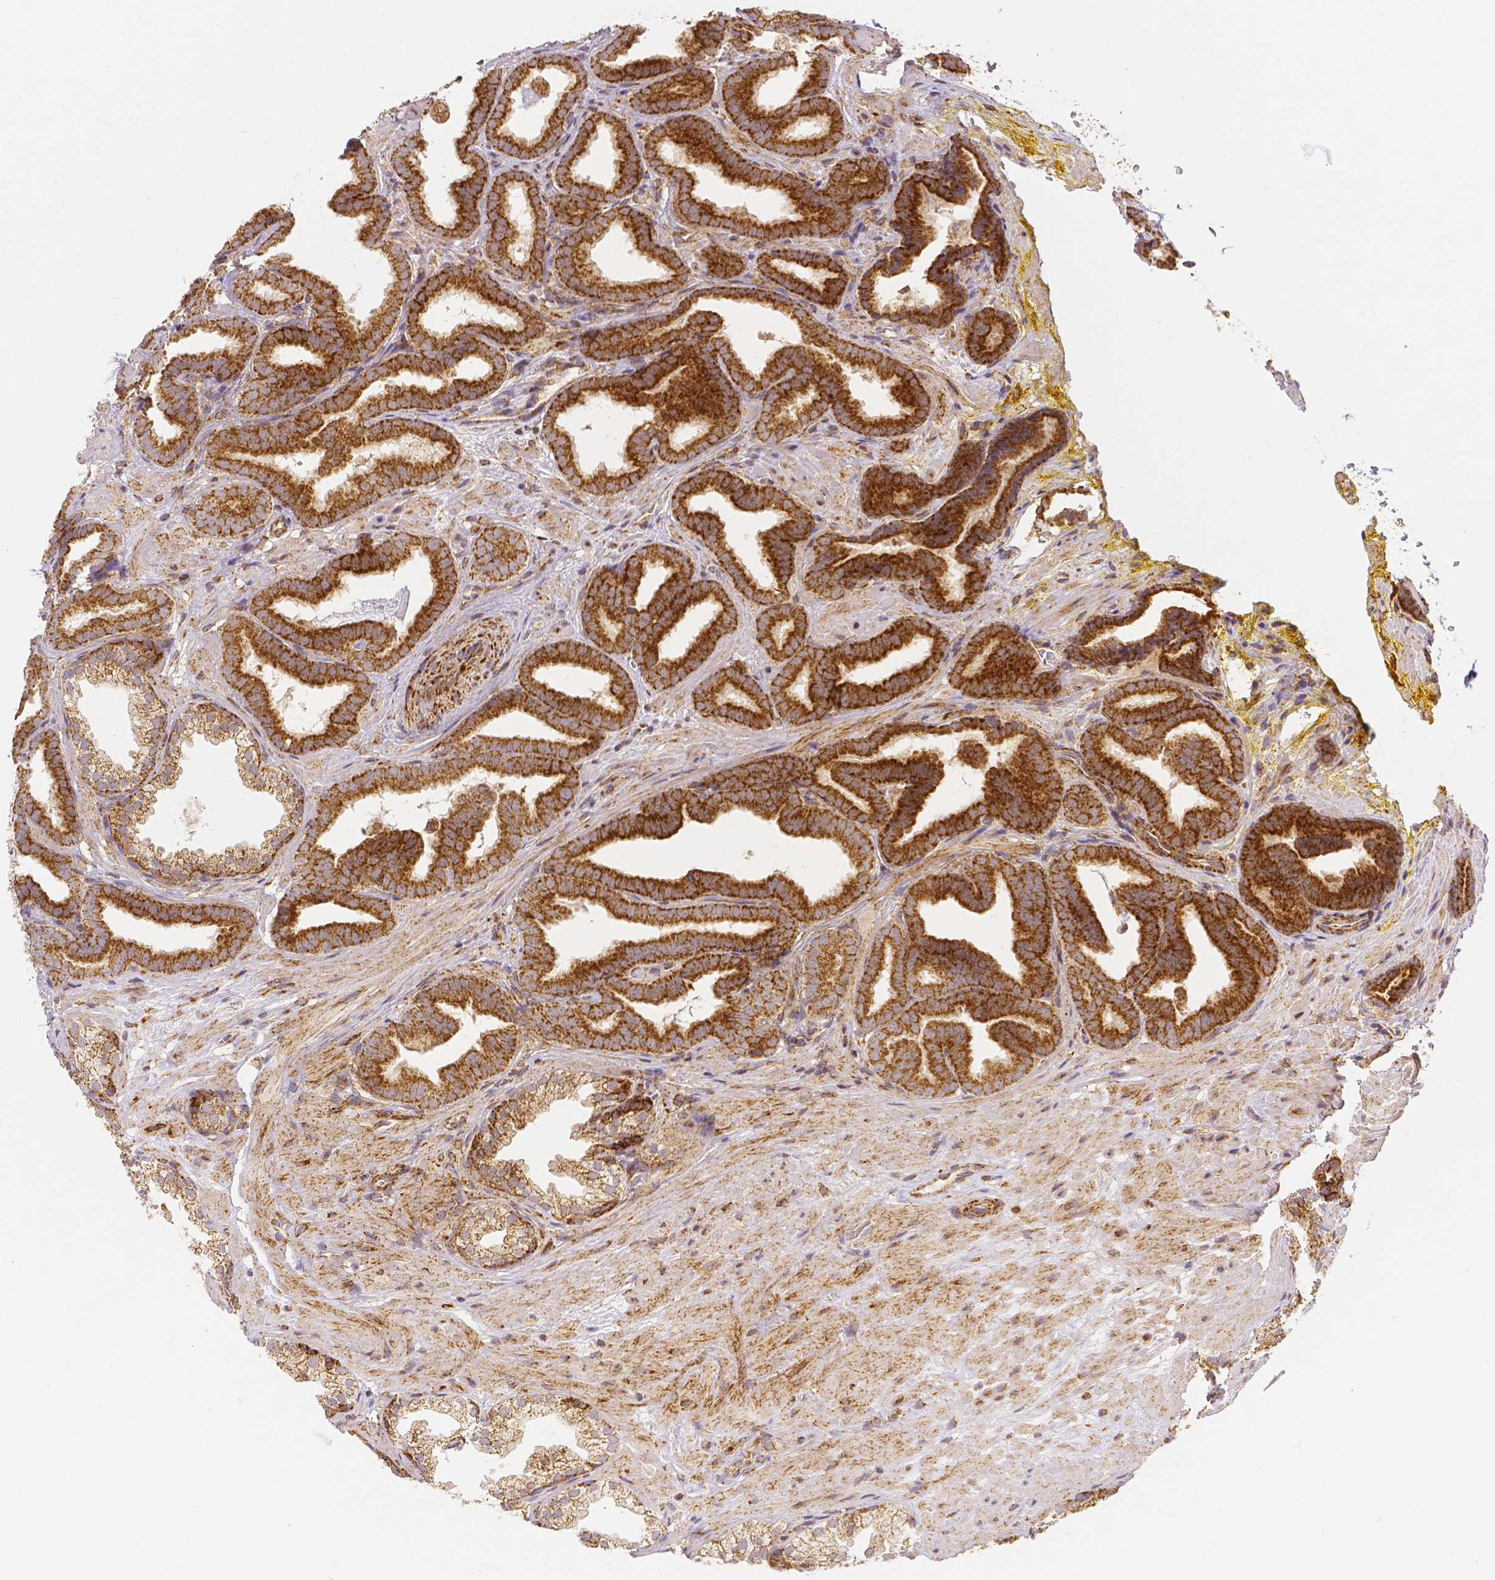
{"staining": {"intensity": "strong", "quantity": ">75%", "location": "cytoplasmic/membranous"}, "tissue": "prostate cancer", "cell_type": "Tumor cells", "image_type": "cancer", "snomed": [{"axis": "morphology", "description": "Adenocarcinoma, Low grade"}, {"axis": "topography", "description": "Prostate"}], "caption": "This micrograph reveals immunohistochemistry (IHC) staining of human low-grade adenocarcinoma (prostate), with high strong cytoplasmic/membranous expression in approximately >75% of tumor cells.", "gene": "RHOT1", "patient": {"sex": "male", "age": 63}}